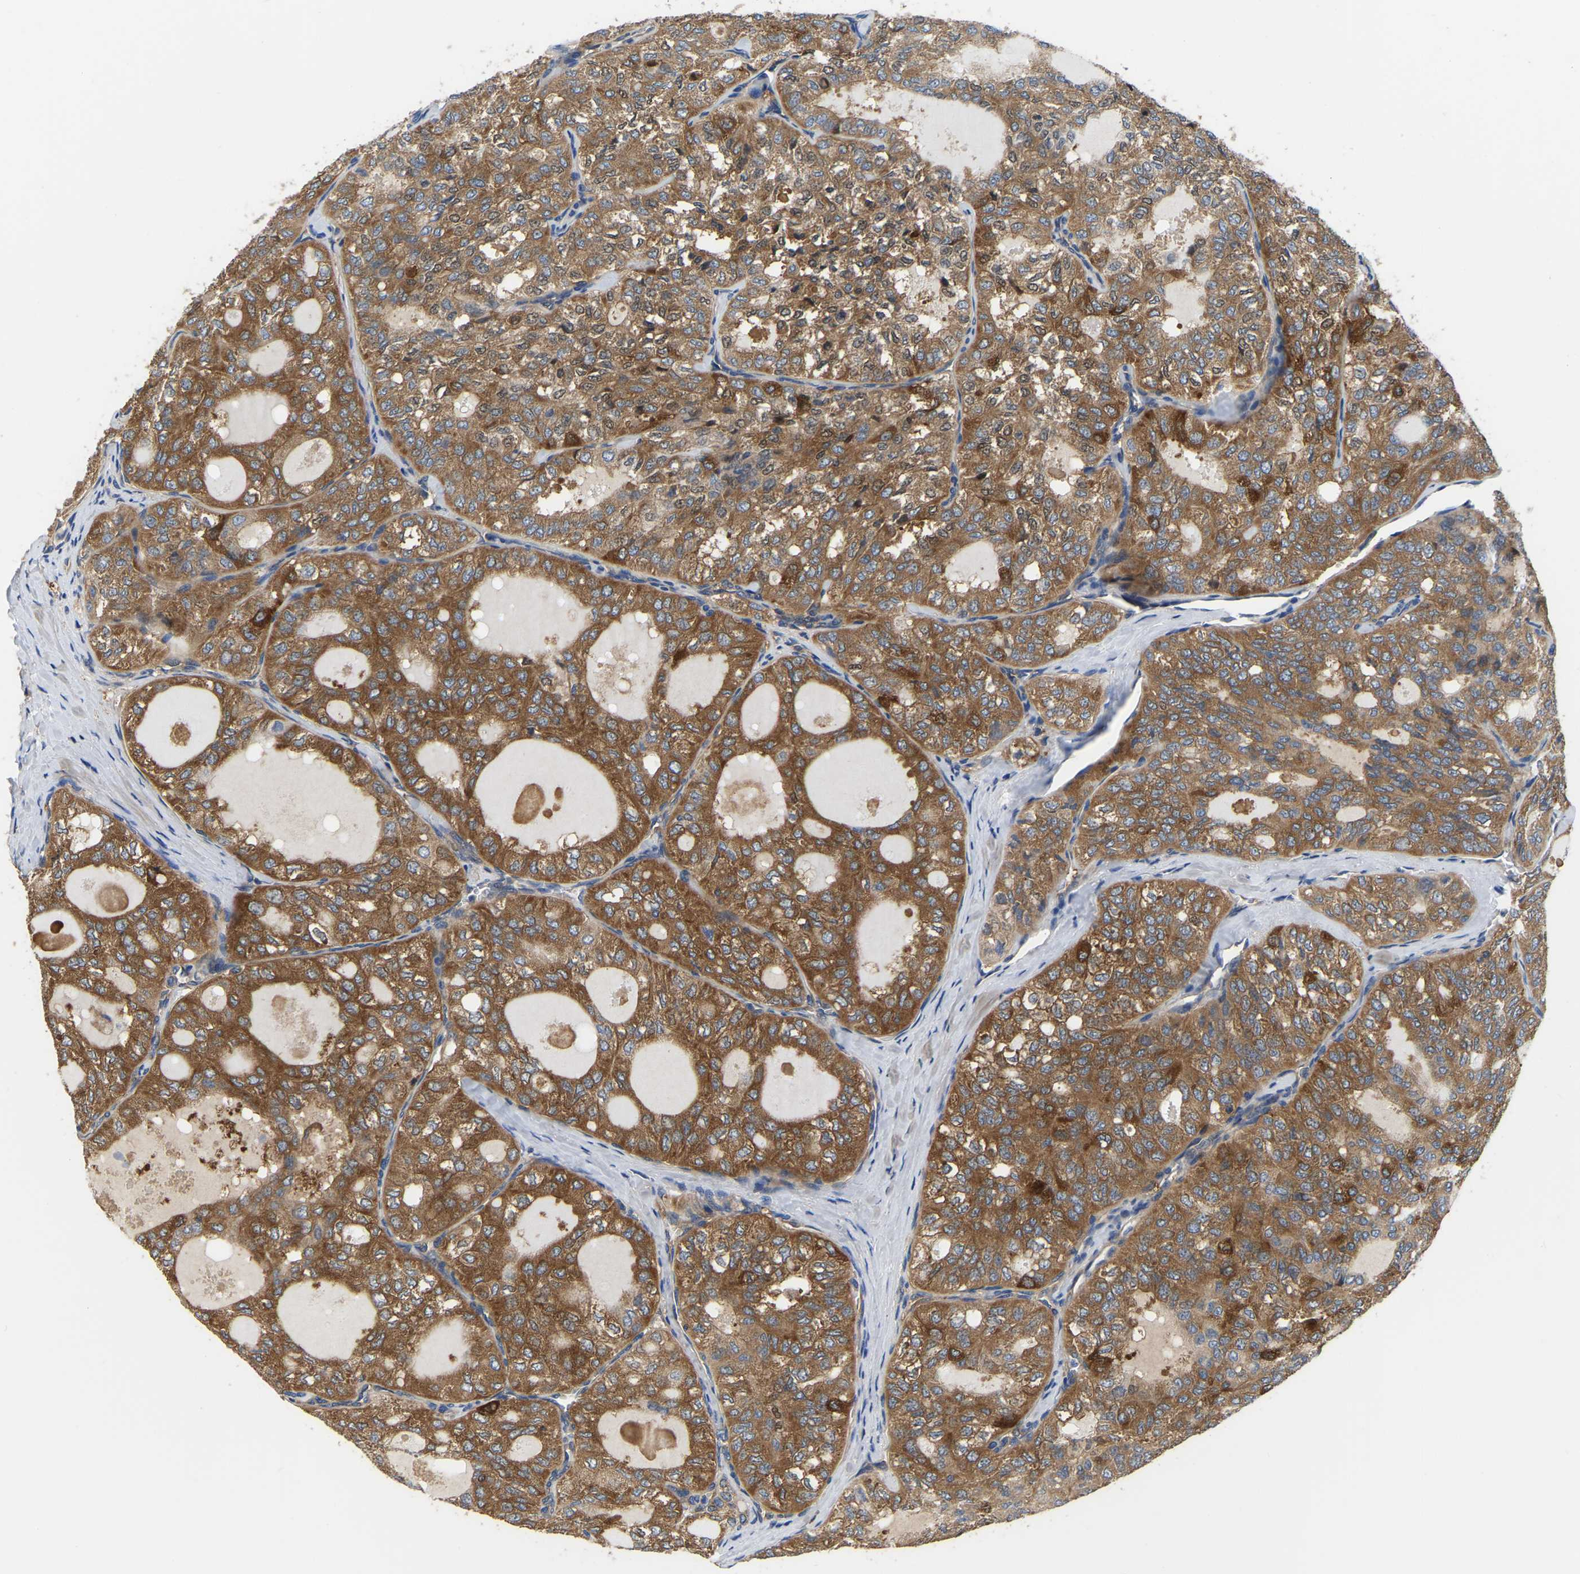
{"staining": {"intensity": "moderate", "quantity": ">75%", "location": "cytoplasmic/membranous"}, "tissue": "thyroid cancer", "cell_type": "Tumor cells", "image_type": "cancer", "snomed": [{"axis": "morphology", "description": "Follicular adenoma carcinoma, NOS"}, {"axis": "topography", "description": "Thyroid gland"}], "caption": "Immunohistochemical staining of follicular adenoma carcinoma (thyroid) reveals medium levels of moderate cytoplasmic/membranous staining in approximately >75% of tumor cells.", "gene": "GARS1", "patient": {"sex": "male", "age": 75}}